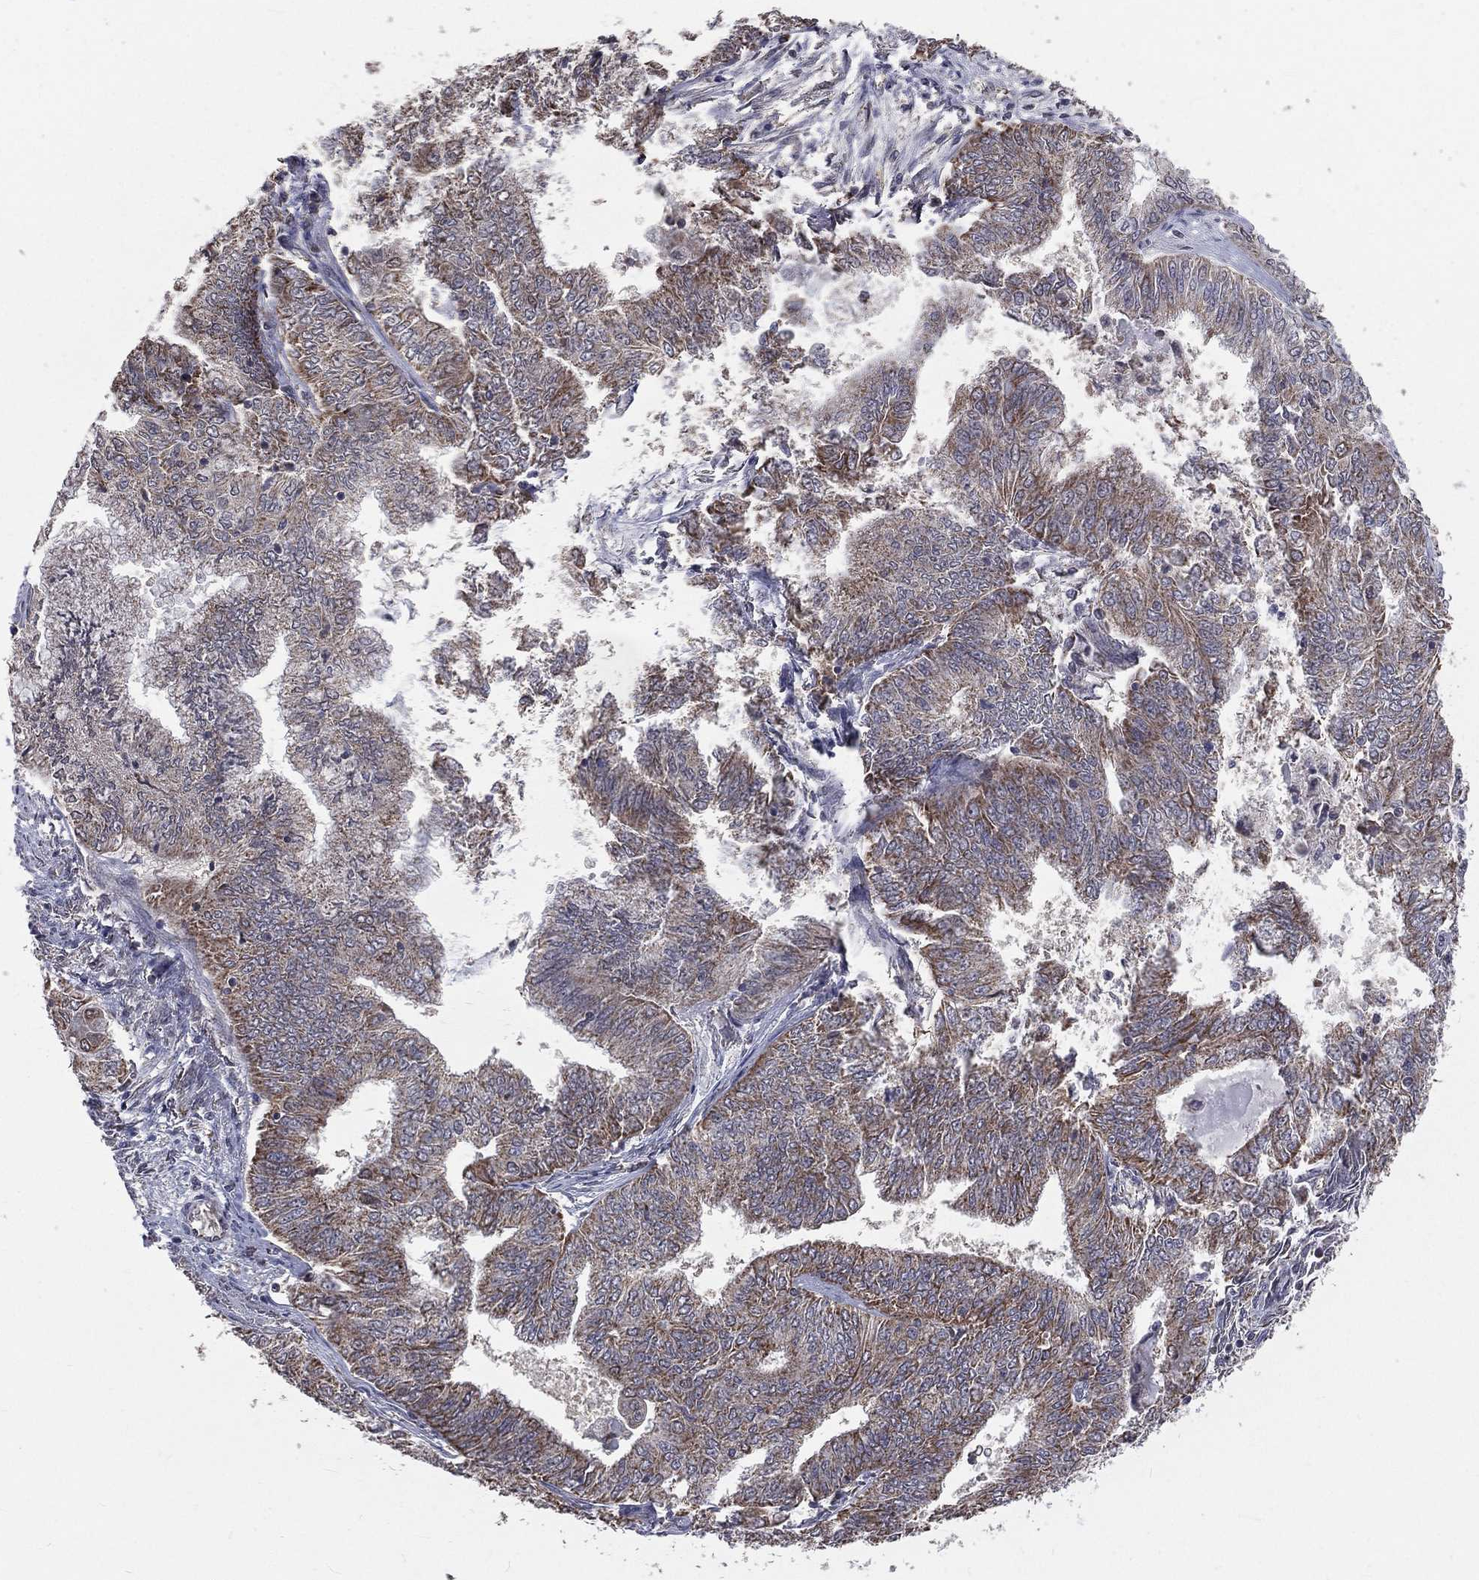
{"staining": {"intensity": "weak", "quantity": "25%-75%", "location": "cytoplasmic/membranous"}, "tissue": "endometrial cancer", "cell_type": "Tumor cells", "image_type": "cancer", "snomed": [{"axis": "morphology", "description": "Adenocarcinoma, NOS"}, {"axis": "topography", "description": "Endometrium"}], "caption": "The histopathology image displays immunohistochemical staining of endometrial cancer. There is weak cytoplasmic/membranous positivity is appreciated in approximately 25%-75% of tumor cells.", "gene": "MRPL46", "patient": {"sex": "female", "age": 62}}